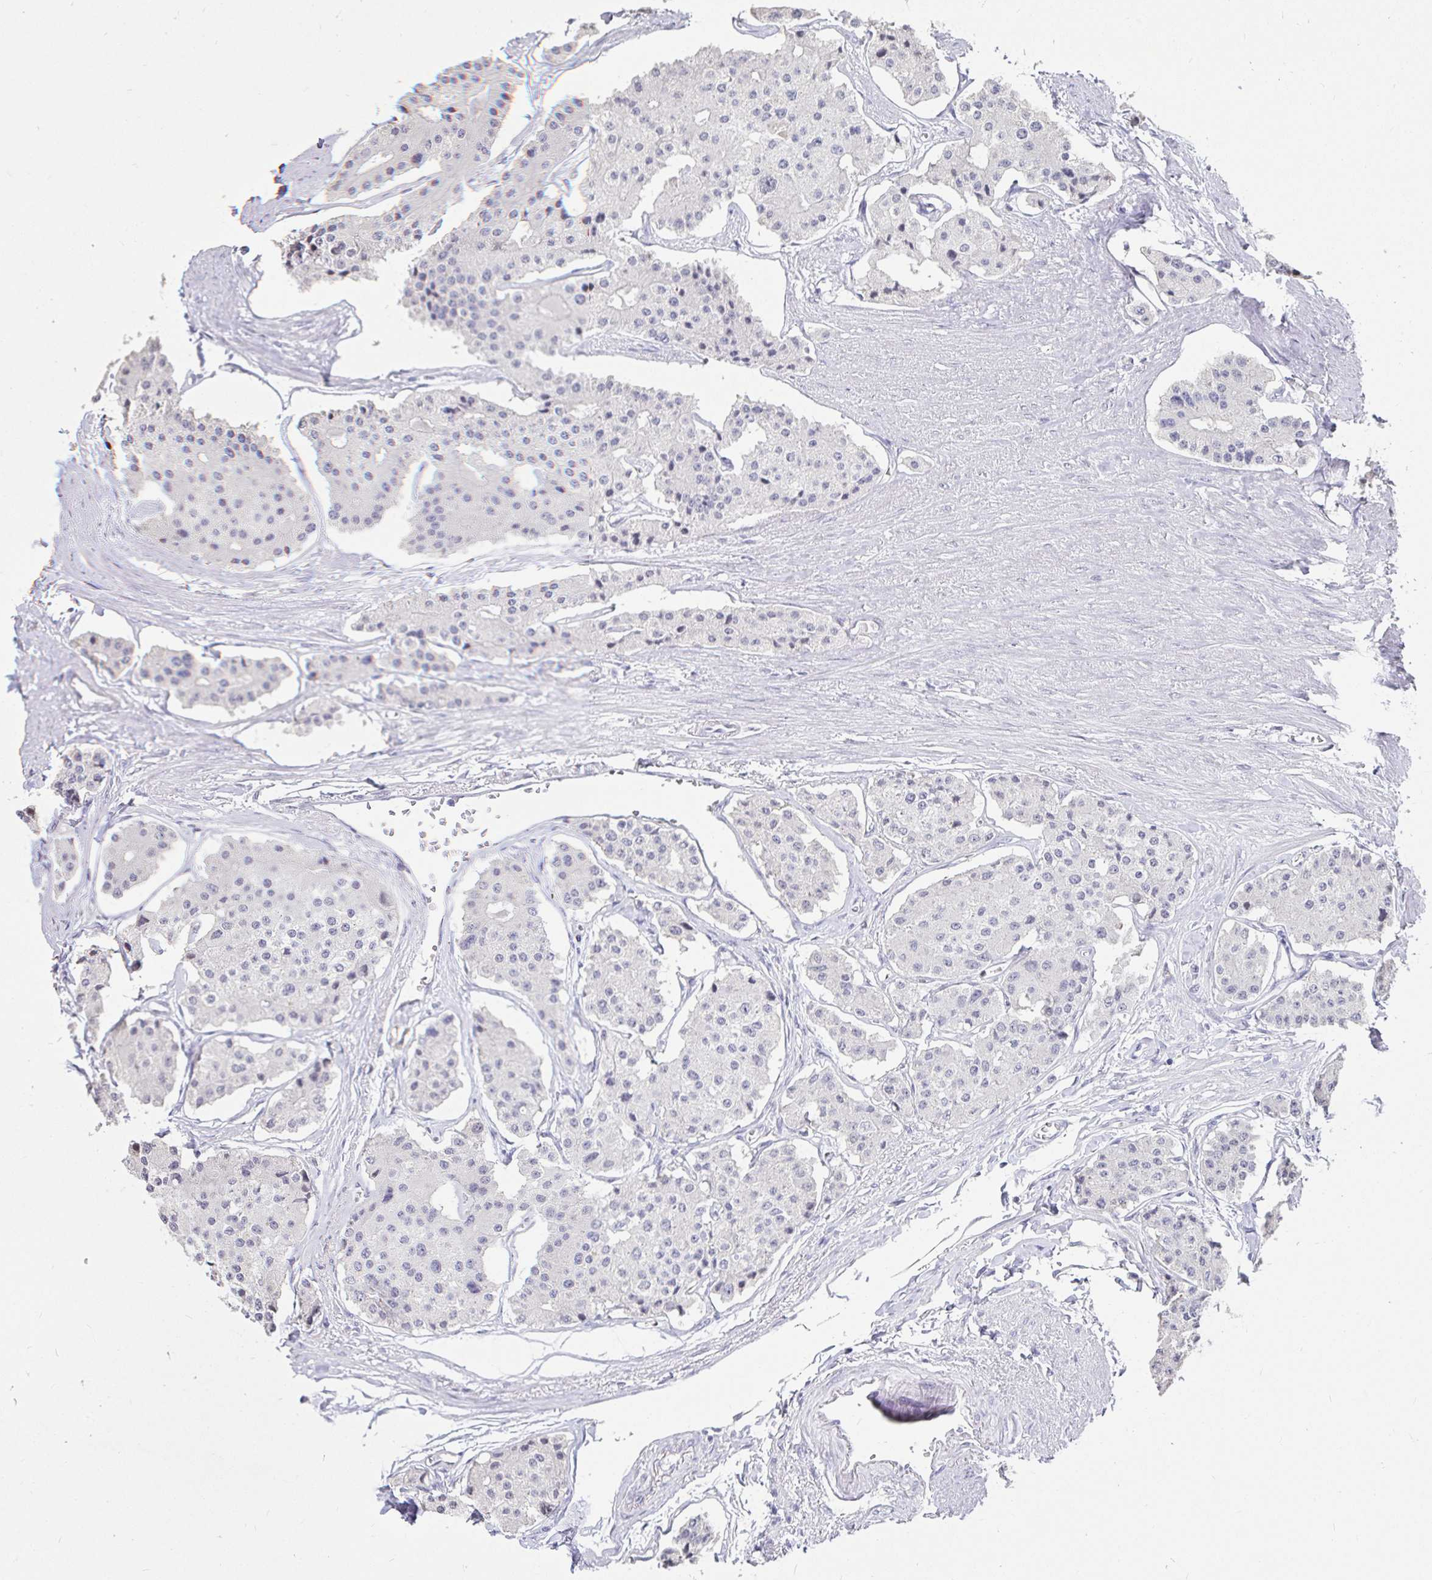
{"staining": {"intensity": "negative", "quantity": "none", "location": "none"}, "tissue": "carcinoid", "cell_type": "Tumor cells", "image_type": "cancer", "snomed": [{"axis": "morphology", "description": "Carcinoid, malignant, NOS"}, {"axis": "topography", "description": "Small intestine"}], "caption": "IHC photomicrograph of neoplastic tissue: carcinoid stained with DAB (3,3'-diaminobenzidine) exhibits no significant protein expression in tumor cells.", "gene": "ANLN", "patient": {"sex": "female", "age": 65}}